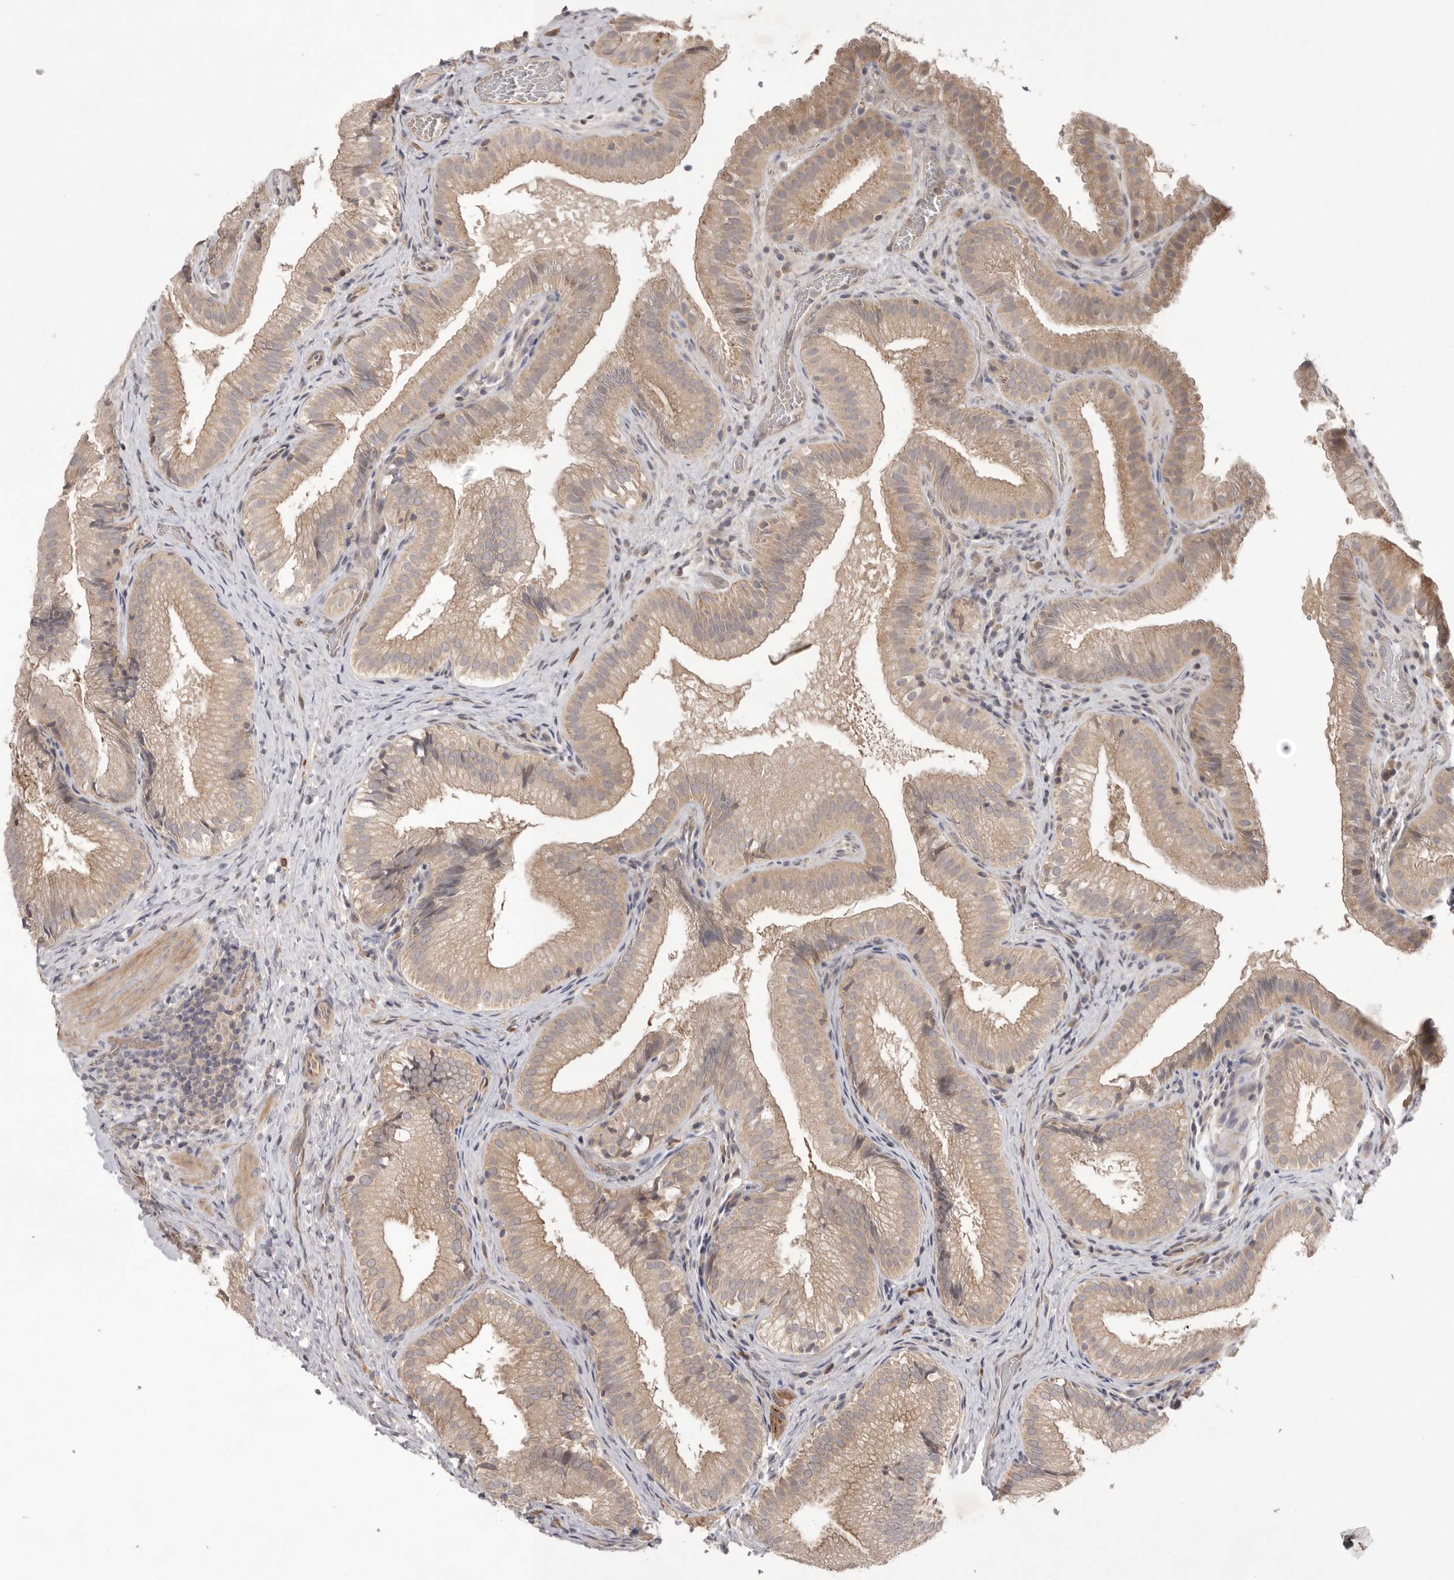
{"staining": {"intensity": "weak", "quantity": ">75%", "location": "cytoplasmic/membranous"}, "tissue": "gallbladder", "cell_type": "Glandular cells", "image_type": "normal", "snomed": [{"axis": "morphology", "description": "Normal tissue, NOS"}, {"axis": "topography", "description": "Gallbladder"}], "caption": "Weak cytoplasmic/membranous expression for a protein is present in about >75% of glandular cells of normal gallbladder using IHC.", "gene": "NRCAM", "patient": {"sex": "female", "age": 30}}